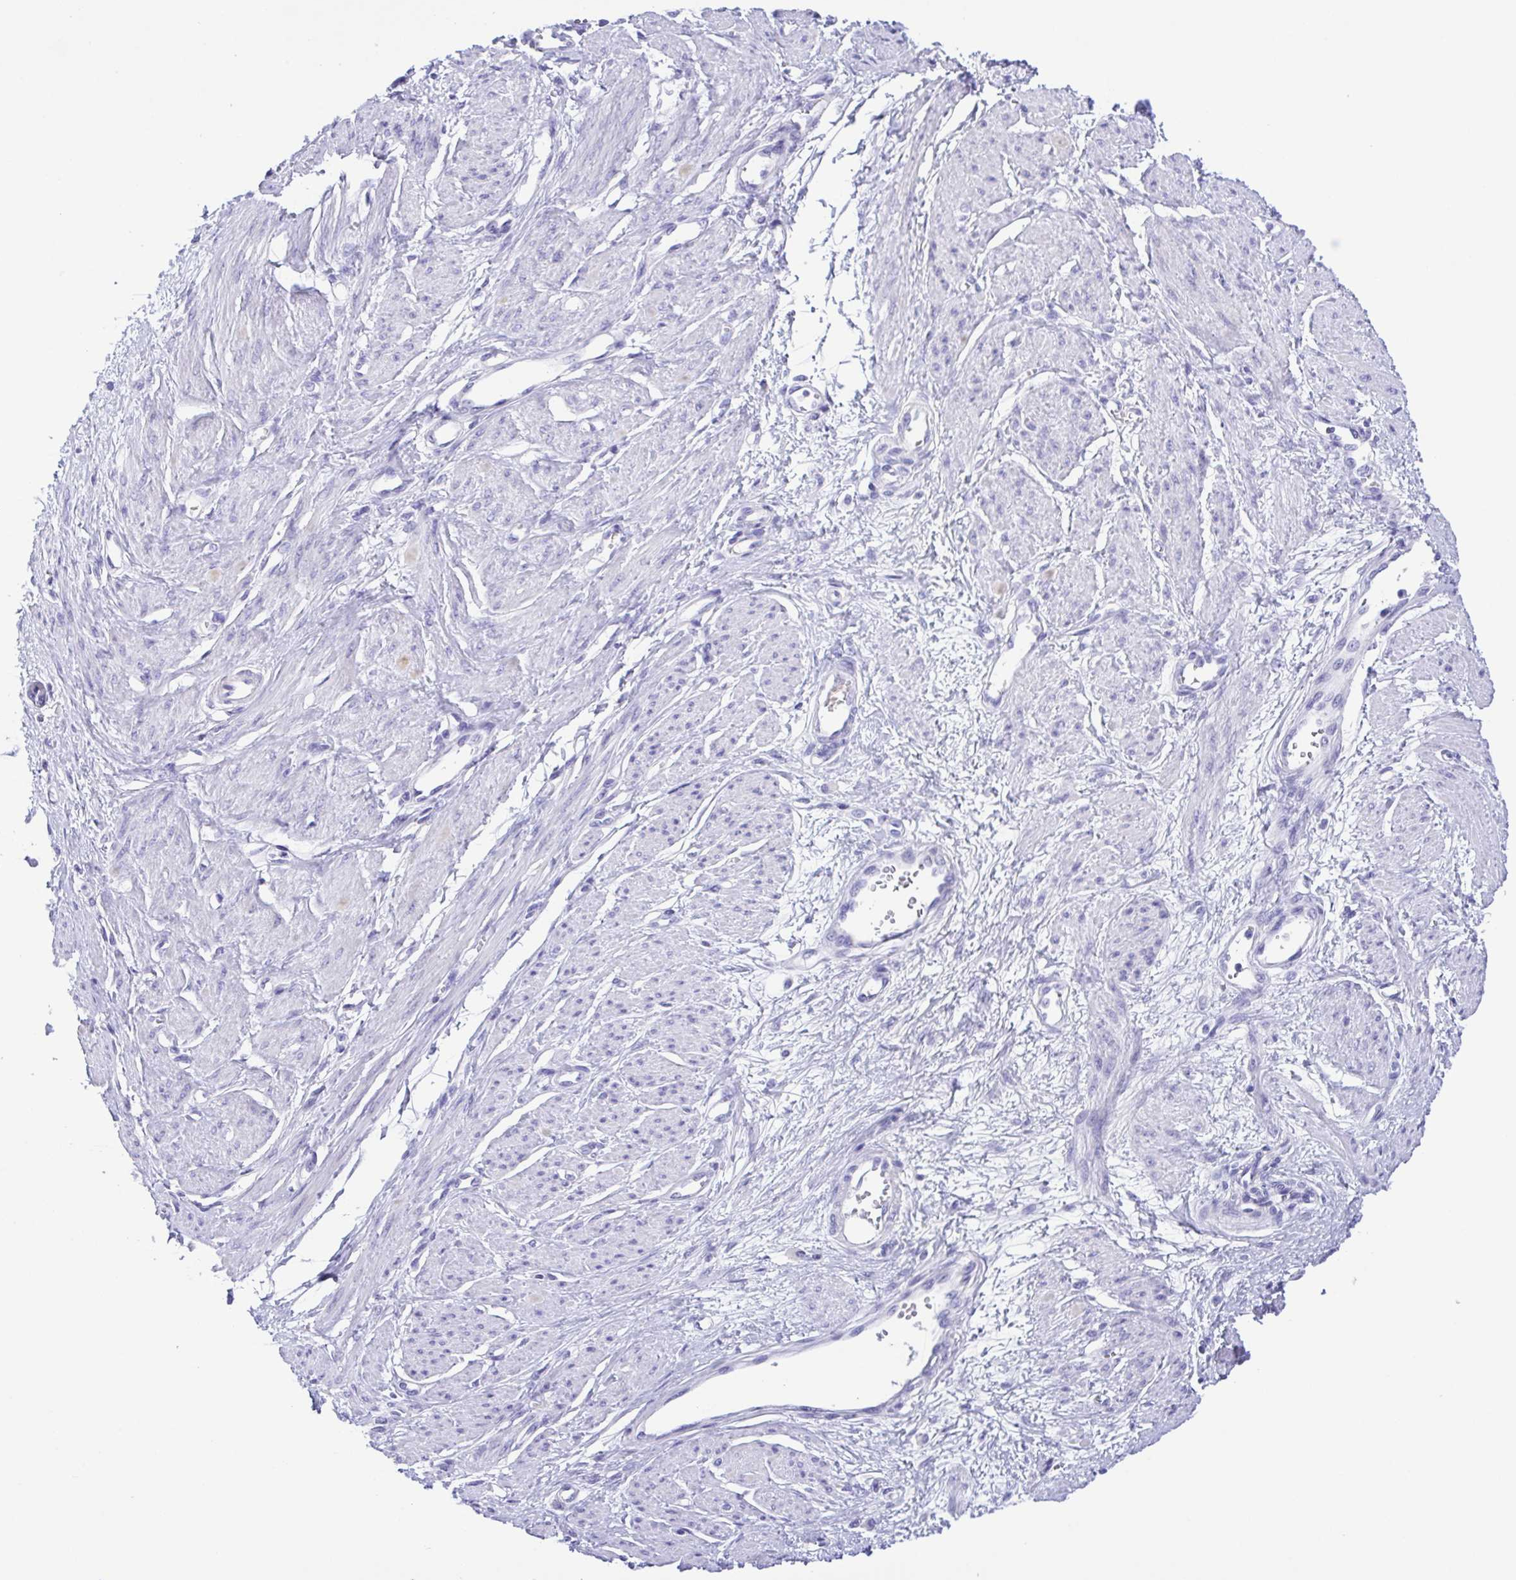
{"staining": {"intensity": "negative", "quantity": "none", "location": "none"}, "tissue": "smooth muscle", "cell_type": "Smooth muscle cells", "image_type": "normal", "snomed": [{"axis": "morphology", "description": "Normal tissue, NOS"}, {"axis": "topography", "description": "Smooth muscle"}, {"axis": "topography", "description": "Uterus"}], "caption": "IHC photomicrograph of benign human smooth muscle stained for a protein (brown), which exhibits no positivity in smooth muscle cells.", "gene": "CD72", "patient": {"sex": "female", "age": 39}}